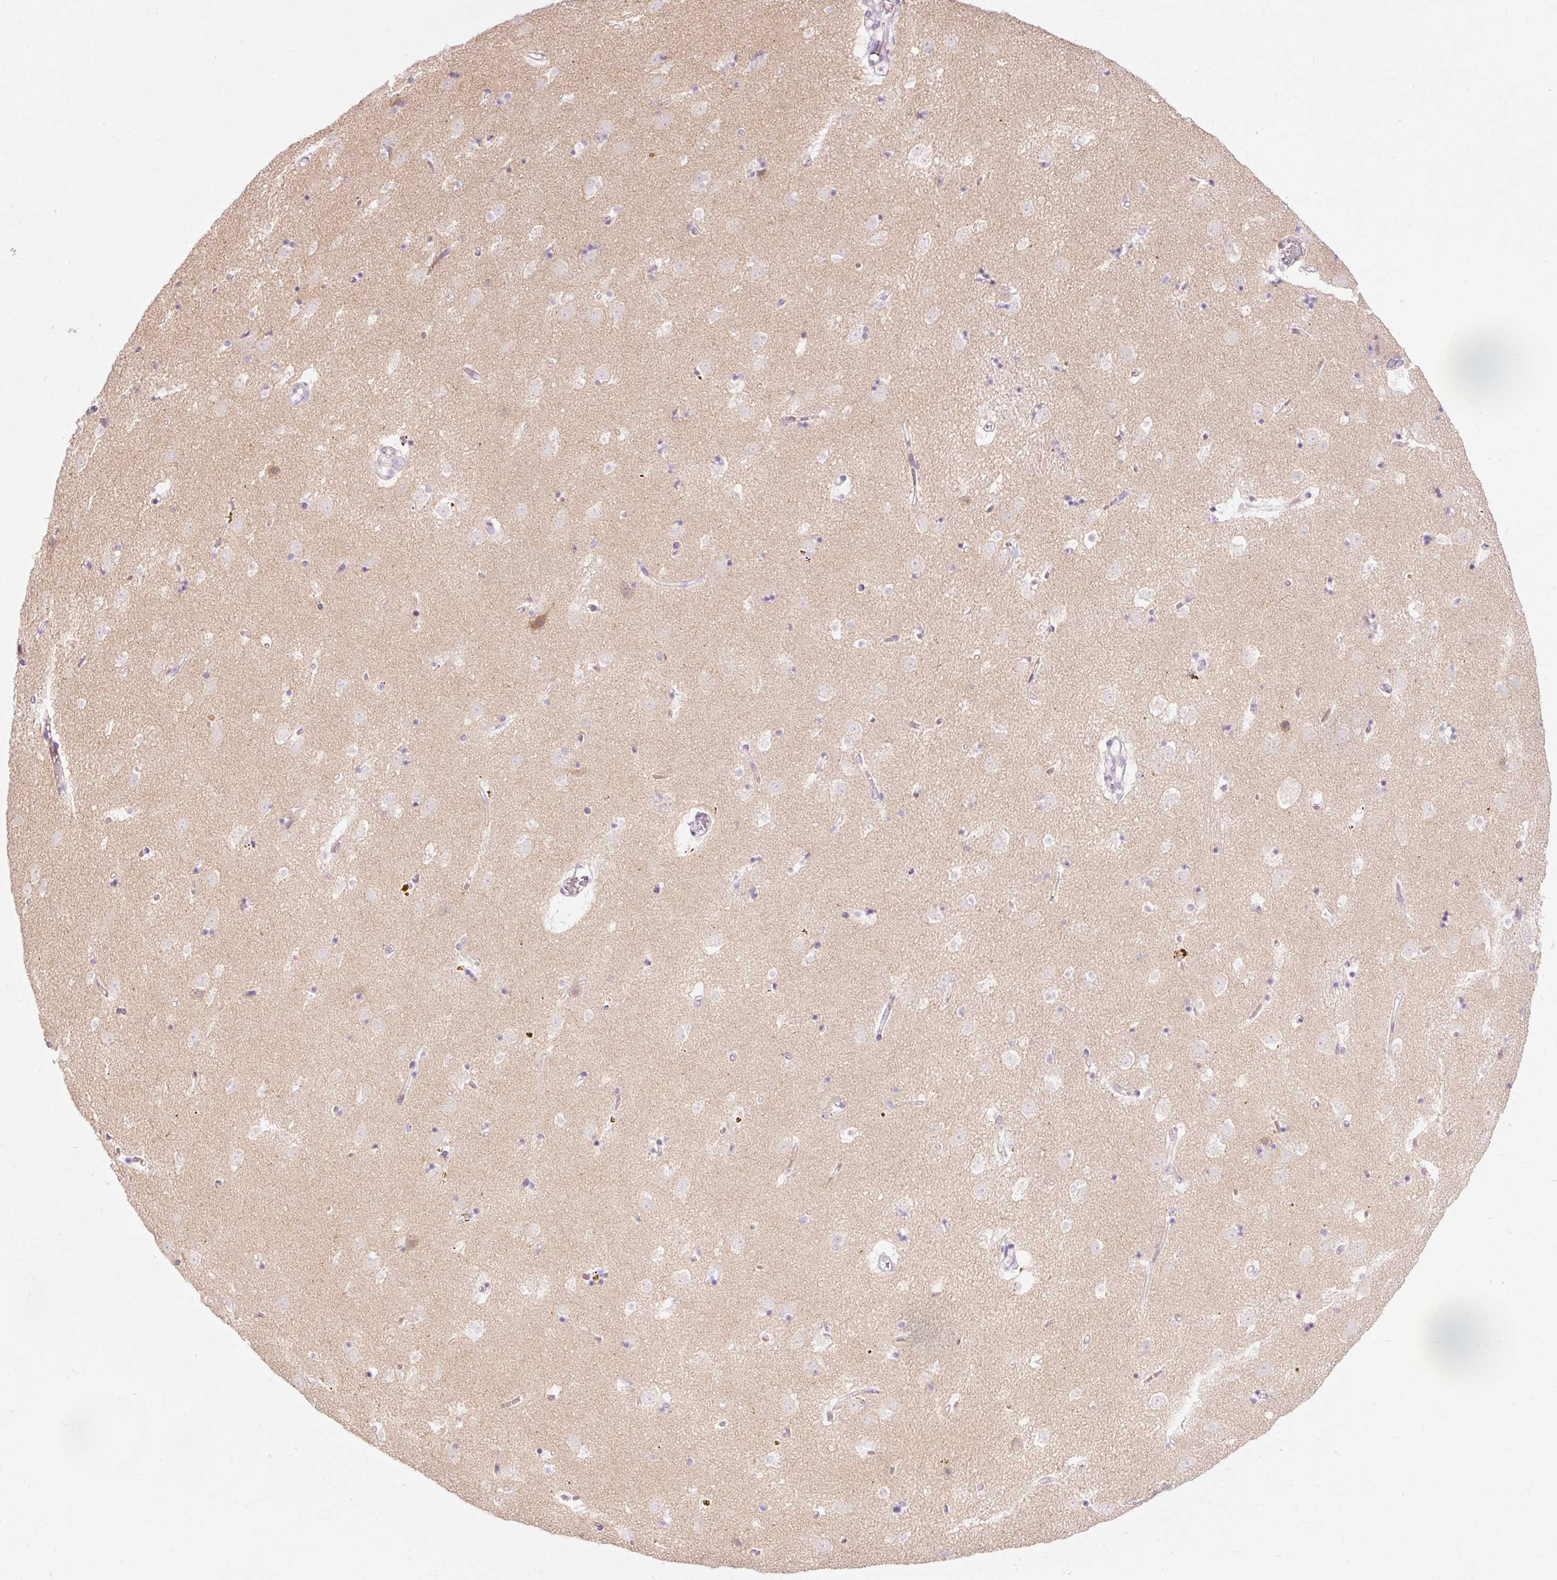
{"staining": {"intensity": "moderate", "quantity": "<25%", "location": "cytoplasmic/membranous"}, "tissue": "caudate", "cell_type": "Glial cells", "image_type": "normal", "snomed": [{"axis": "morphology", "description": "Normal tissue, NOS"}, {"axis": "topography", "description": "Lateral ventricle wall"}], "caption": "This is an image of IHC staining of benign caudate, which shows moderate positivity in the cytoplasmic/membranous of glial cells.", "gene": "DHRS11", "patient": {"sex": "male", "age": 58}}